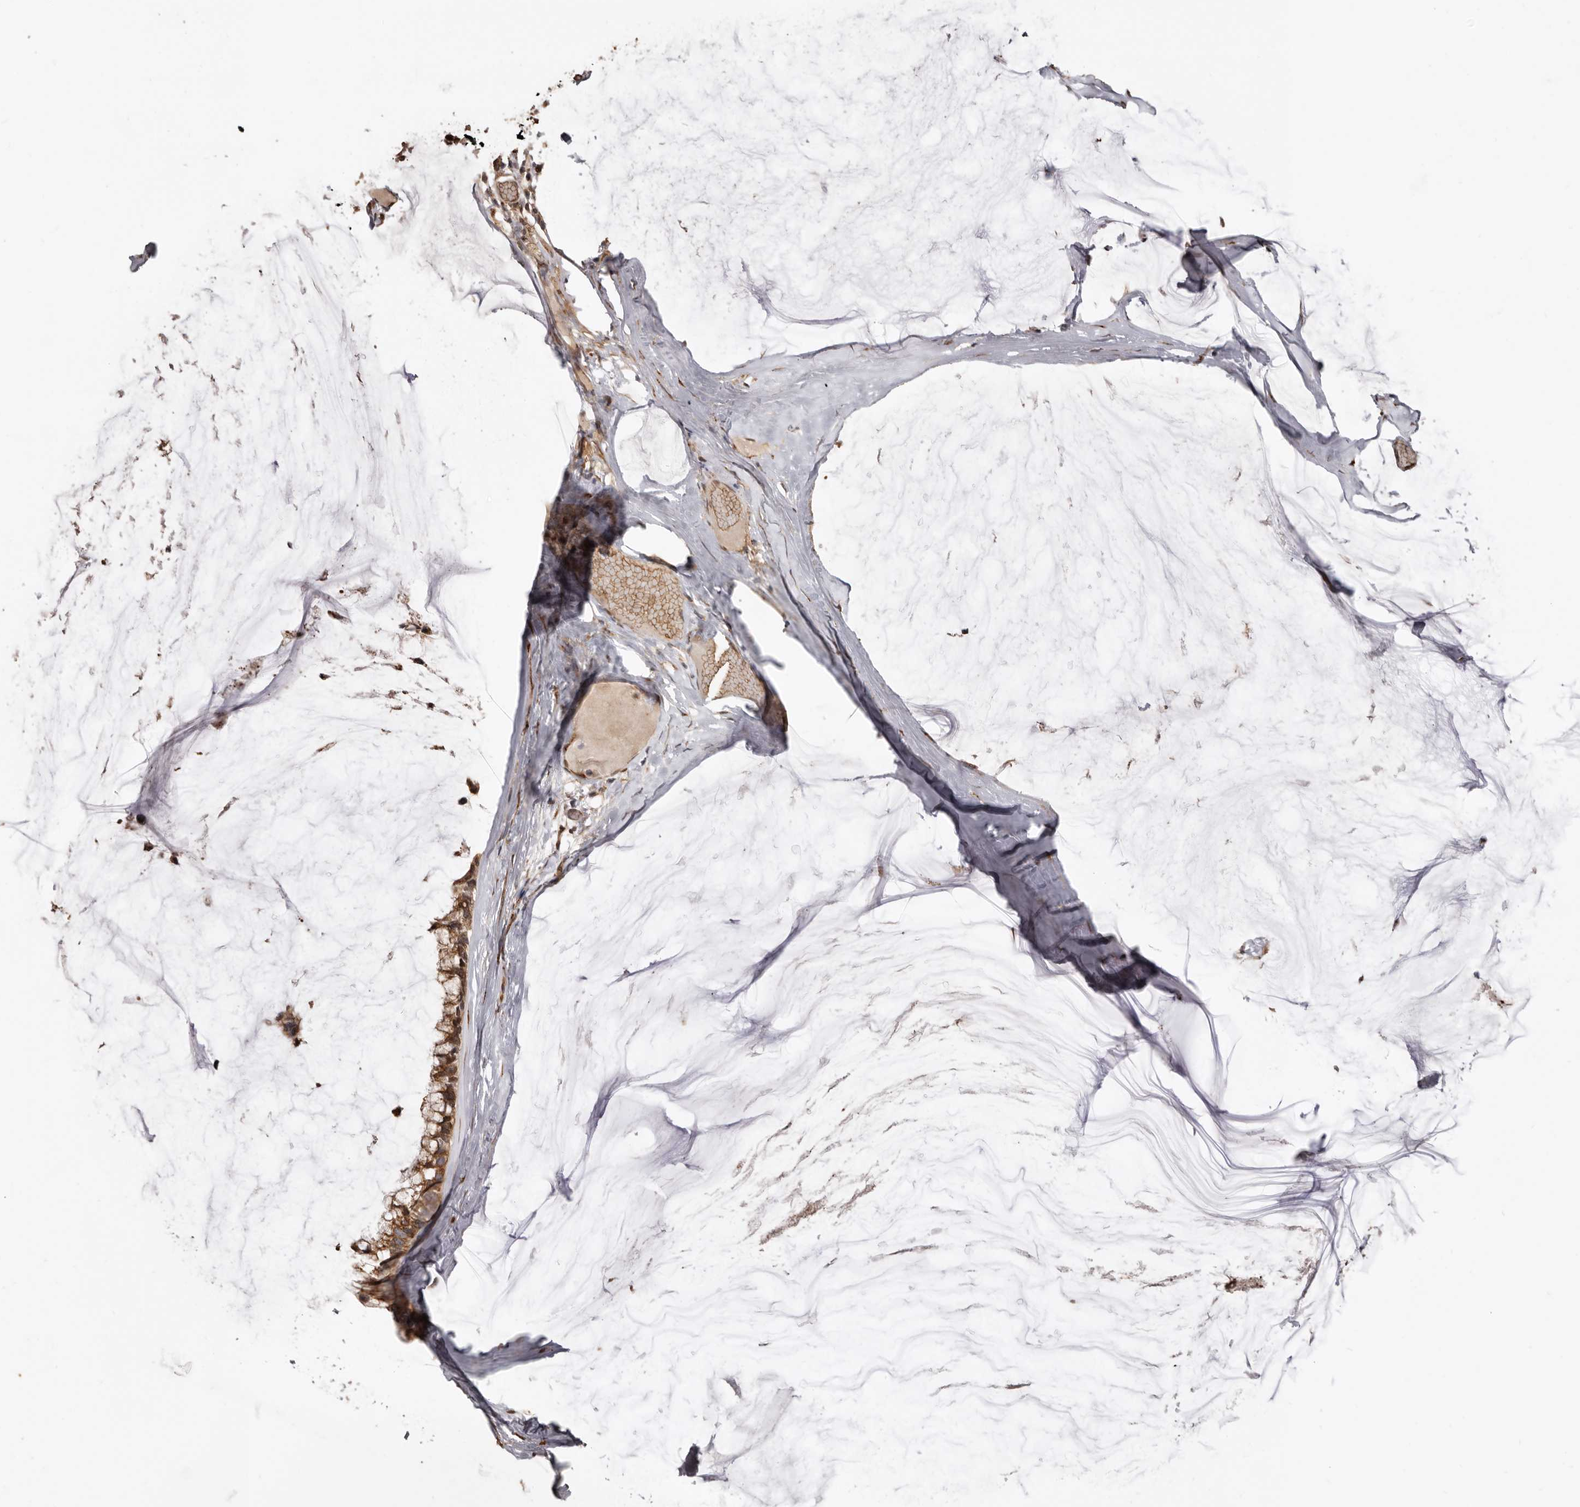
{"staining": {"intensity": "moderate", "quantity": ">75%", "location": "cytoplasmic/membranous"}, "tissue": "ovarian cancer", "cell_type": "Tumor cells", "image_type": "cancer", "snomed": [{"axis": "morphology", "description": "Cystadenocarcinoma, mucinous, NOS"}, {"axis": "topography", "description": "Ovary"}], "caption": "This histopathology image demonstrates immunohistochemistry staining of human ovarian cancer, with medium moderate cytoplasmic/membranous positivity in approximately >75% of tumor cells.", "gene": "ENTREP1", "patient": {"sex": "female", "age": 39}}